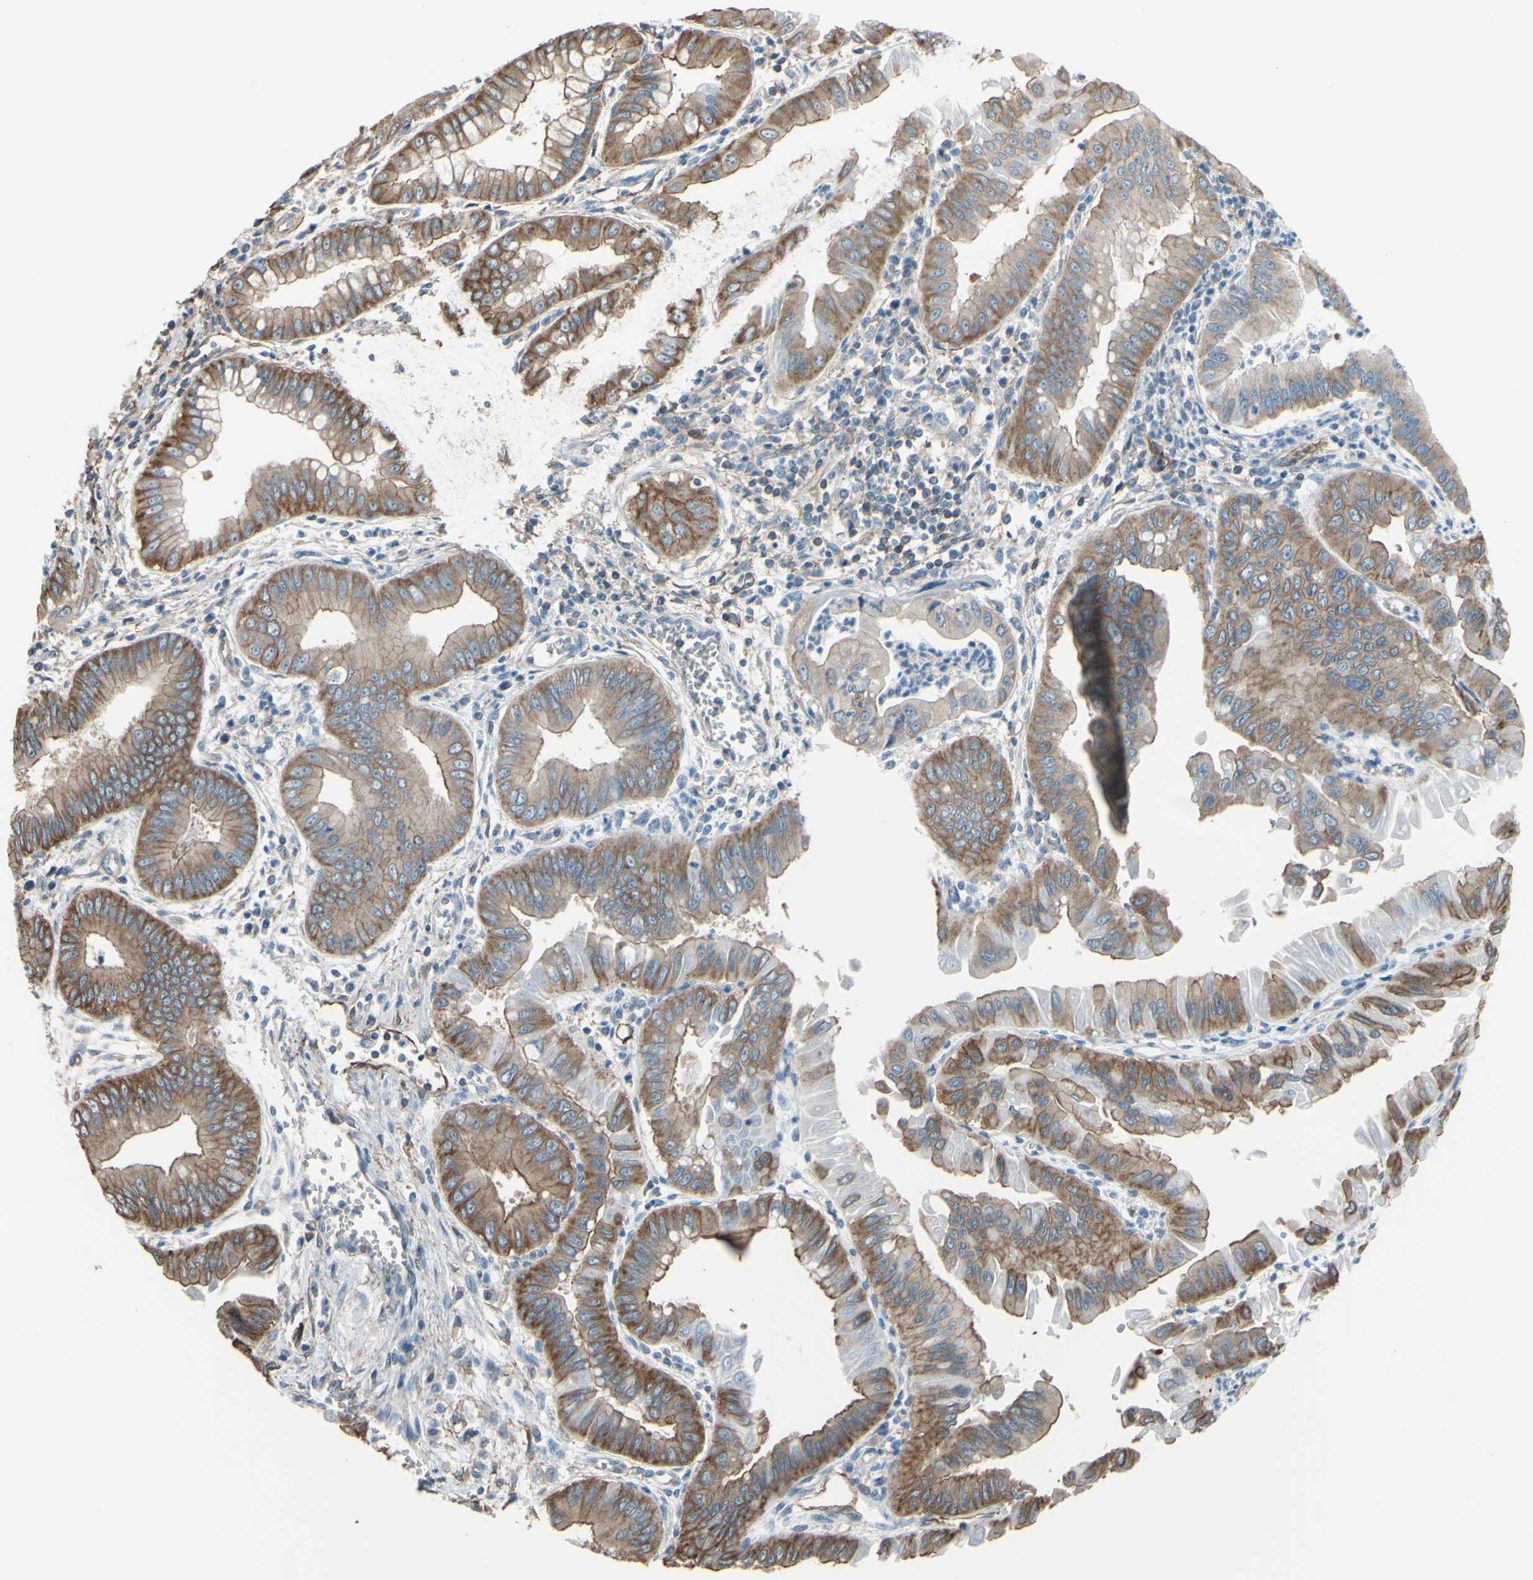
{"staining": {"intensity": "moderate", "quantity": ">75%", "location": "cytoplasmic/membranous"}, "tissue": "pancreatic cancer", "cell_type": "Tumor cells", "image_type": "cancer", "snomed": [{"axis": "morphology", "description": "Normal tissue, NOS"}, {"axis": "topography", "description": "Lymph node"}], "caption": "Pancreatic cancer was stained to show a protein in brown. There is medium levels of moderate cytoplasmic/membranous positivity in approximately >75% of tumor cells. (Brightfield microscopy of DAB IHC at high magnification).", "gene": "ADD1", "patient": {"sex": "male", "age": 50}}